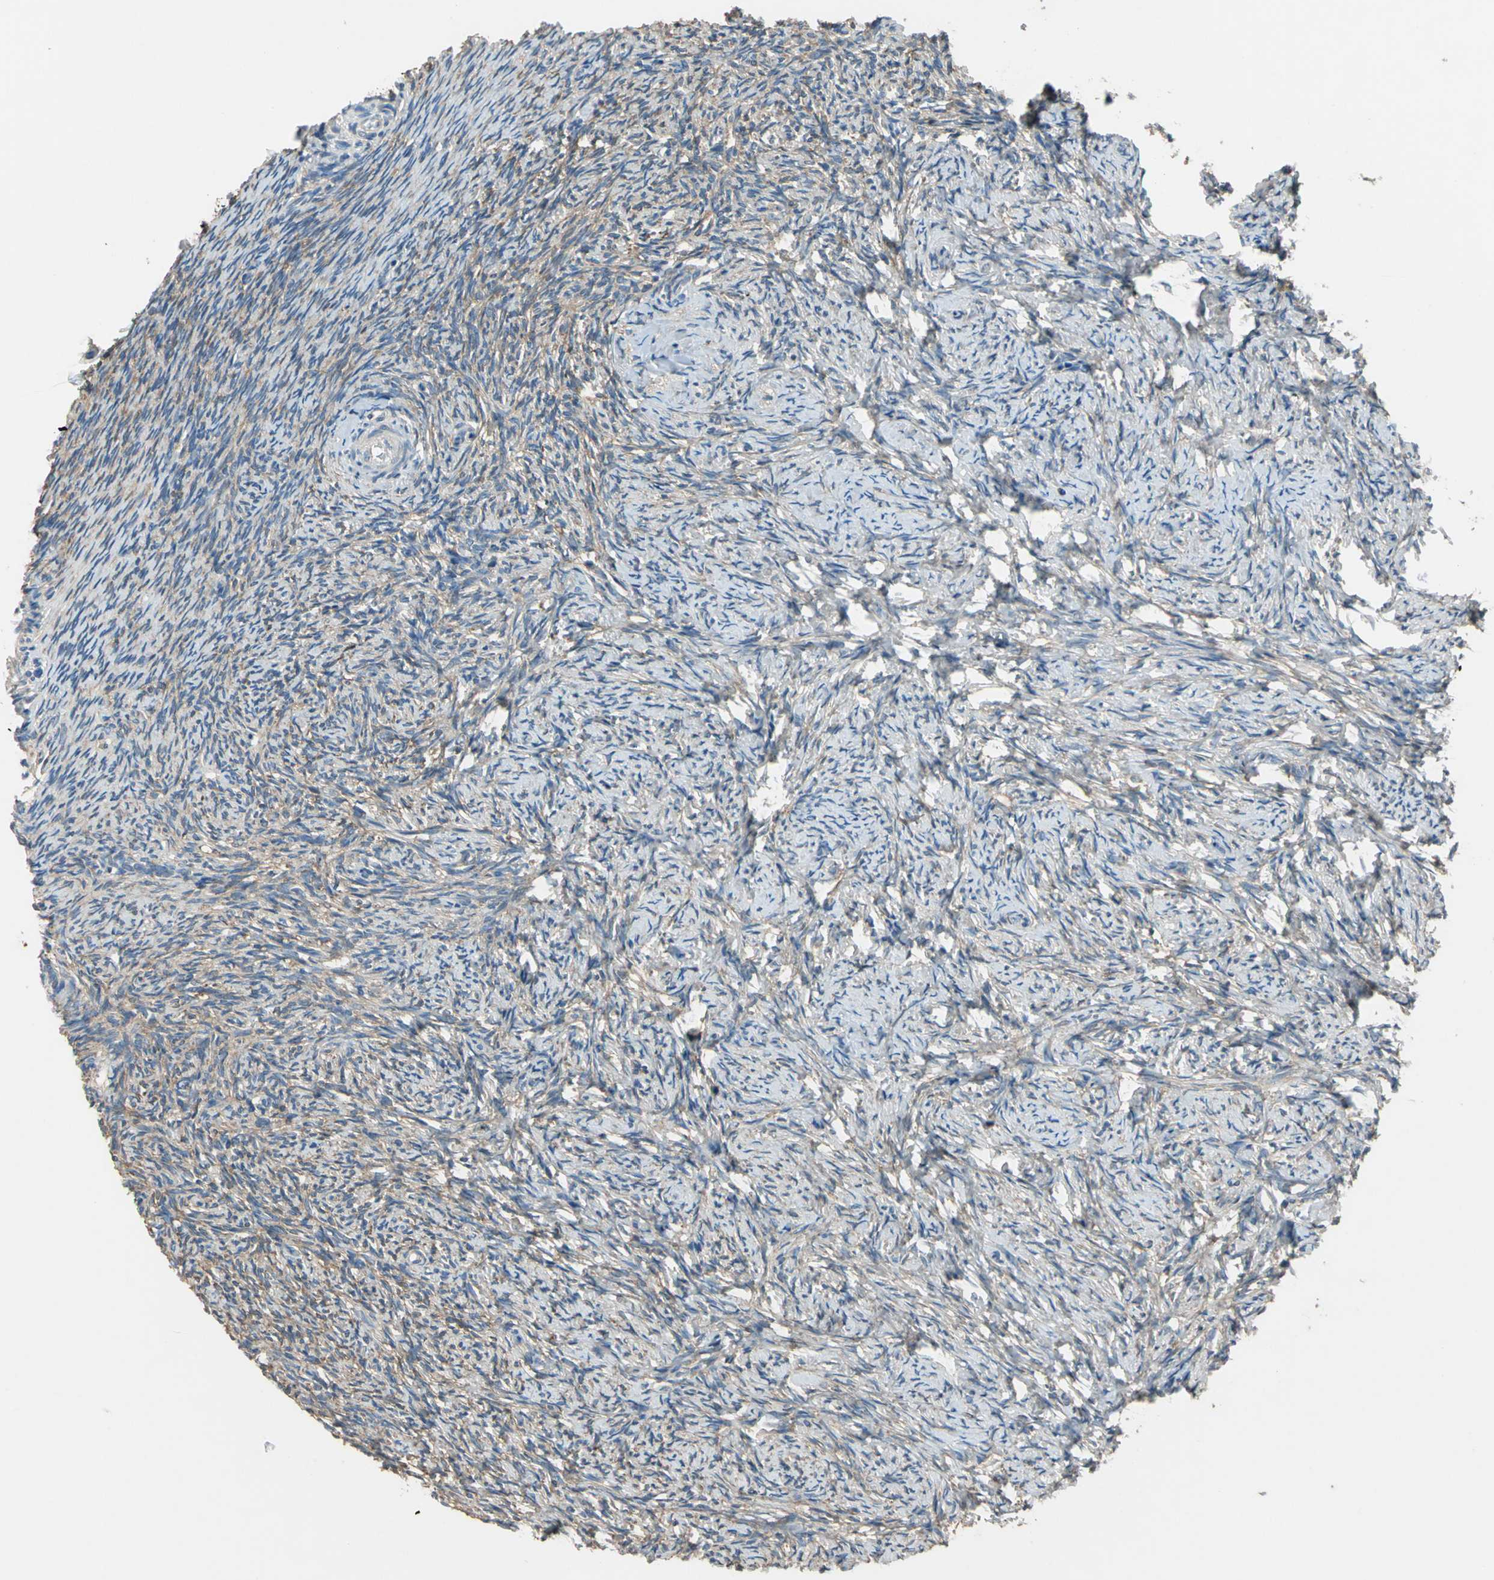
{"staining": {"intensity": "moderate", "quantity": ">75%", "location": "cytoplasmic/membranous"}, "tissue": "ovary", "cell_type": "Follicle cells", "image_type": "normal", "snomed": [{"axis": "morphology", "description": "Normal tissue, NOS"}, {"axis": "topography", "description": "Ovary"}], "caption": "Follicle cells display moderate cytoplasmic/membranous expression in about >75% of cells in benign ovary. The protein is shown in brown color, while the nuclei are stained blue.", "gene": "PRKCA", "patient": {"sex": "female", "age": 60}}